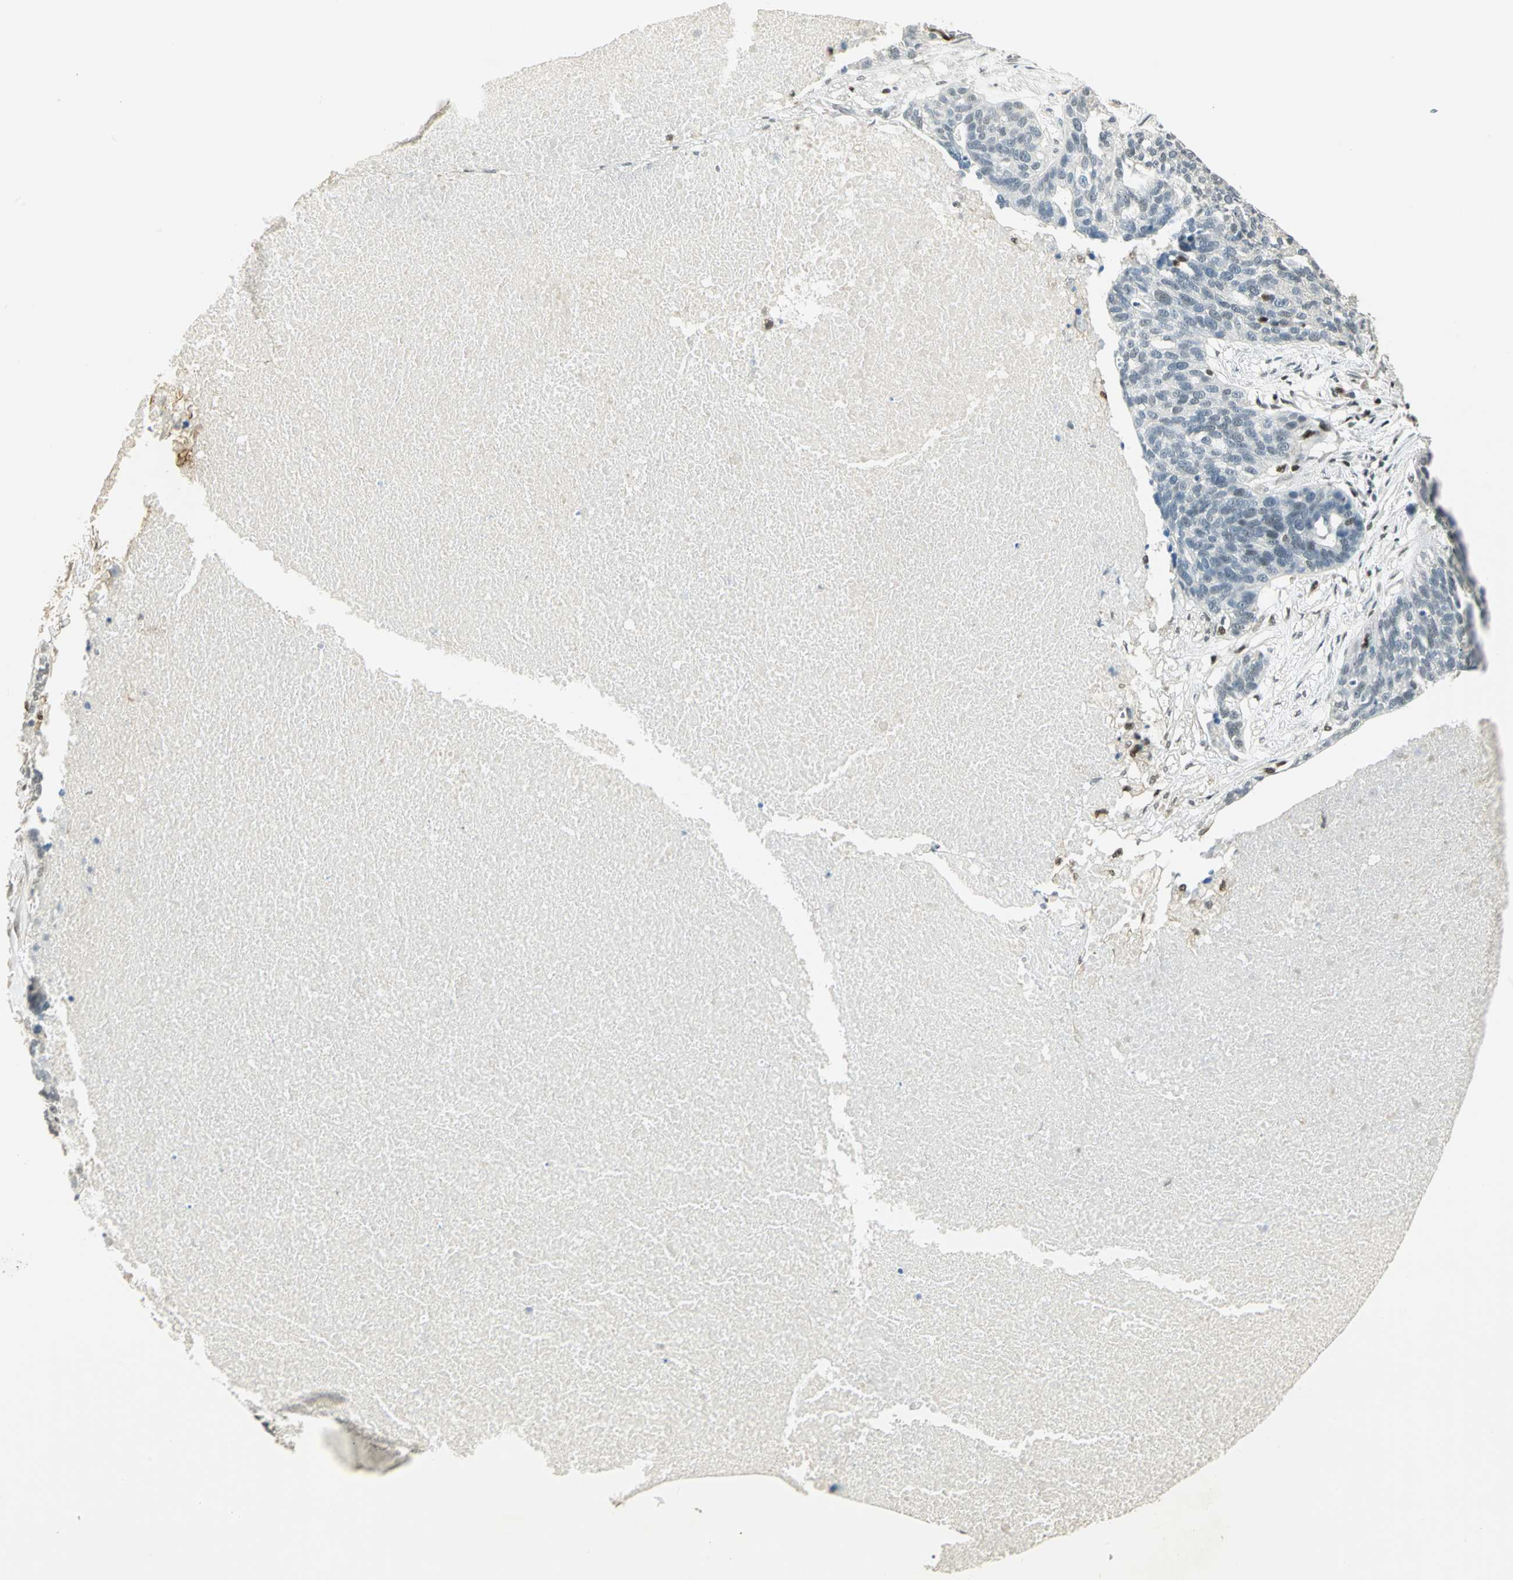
{"staining": {"intensity": "negative", "quantity": "none", "location": "none"}, "tissue": "ovarian cancer", "cell_type": "Tumor cells", "image_type": "cancer", "snomed": [{"axis": "morphology", "description": "Cystadenocarcinoma, serous, NOS"}, {"axis": "topography", "description": "Ovary"}], "caption": "Tumor cells show no significant positivity in ovarian cancer.", "gene": "ELF1", "patient": {"sex": "female", "age": 59}}